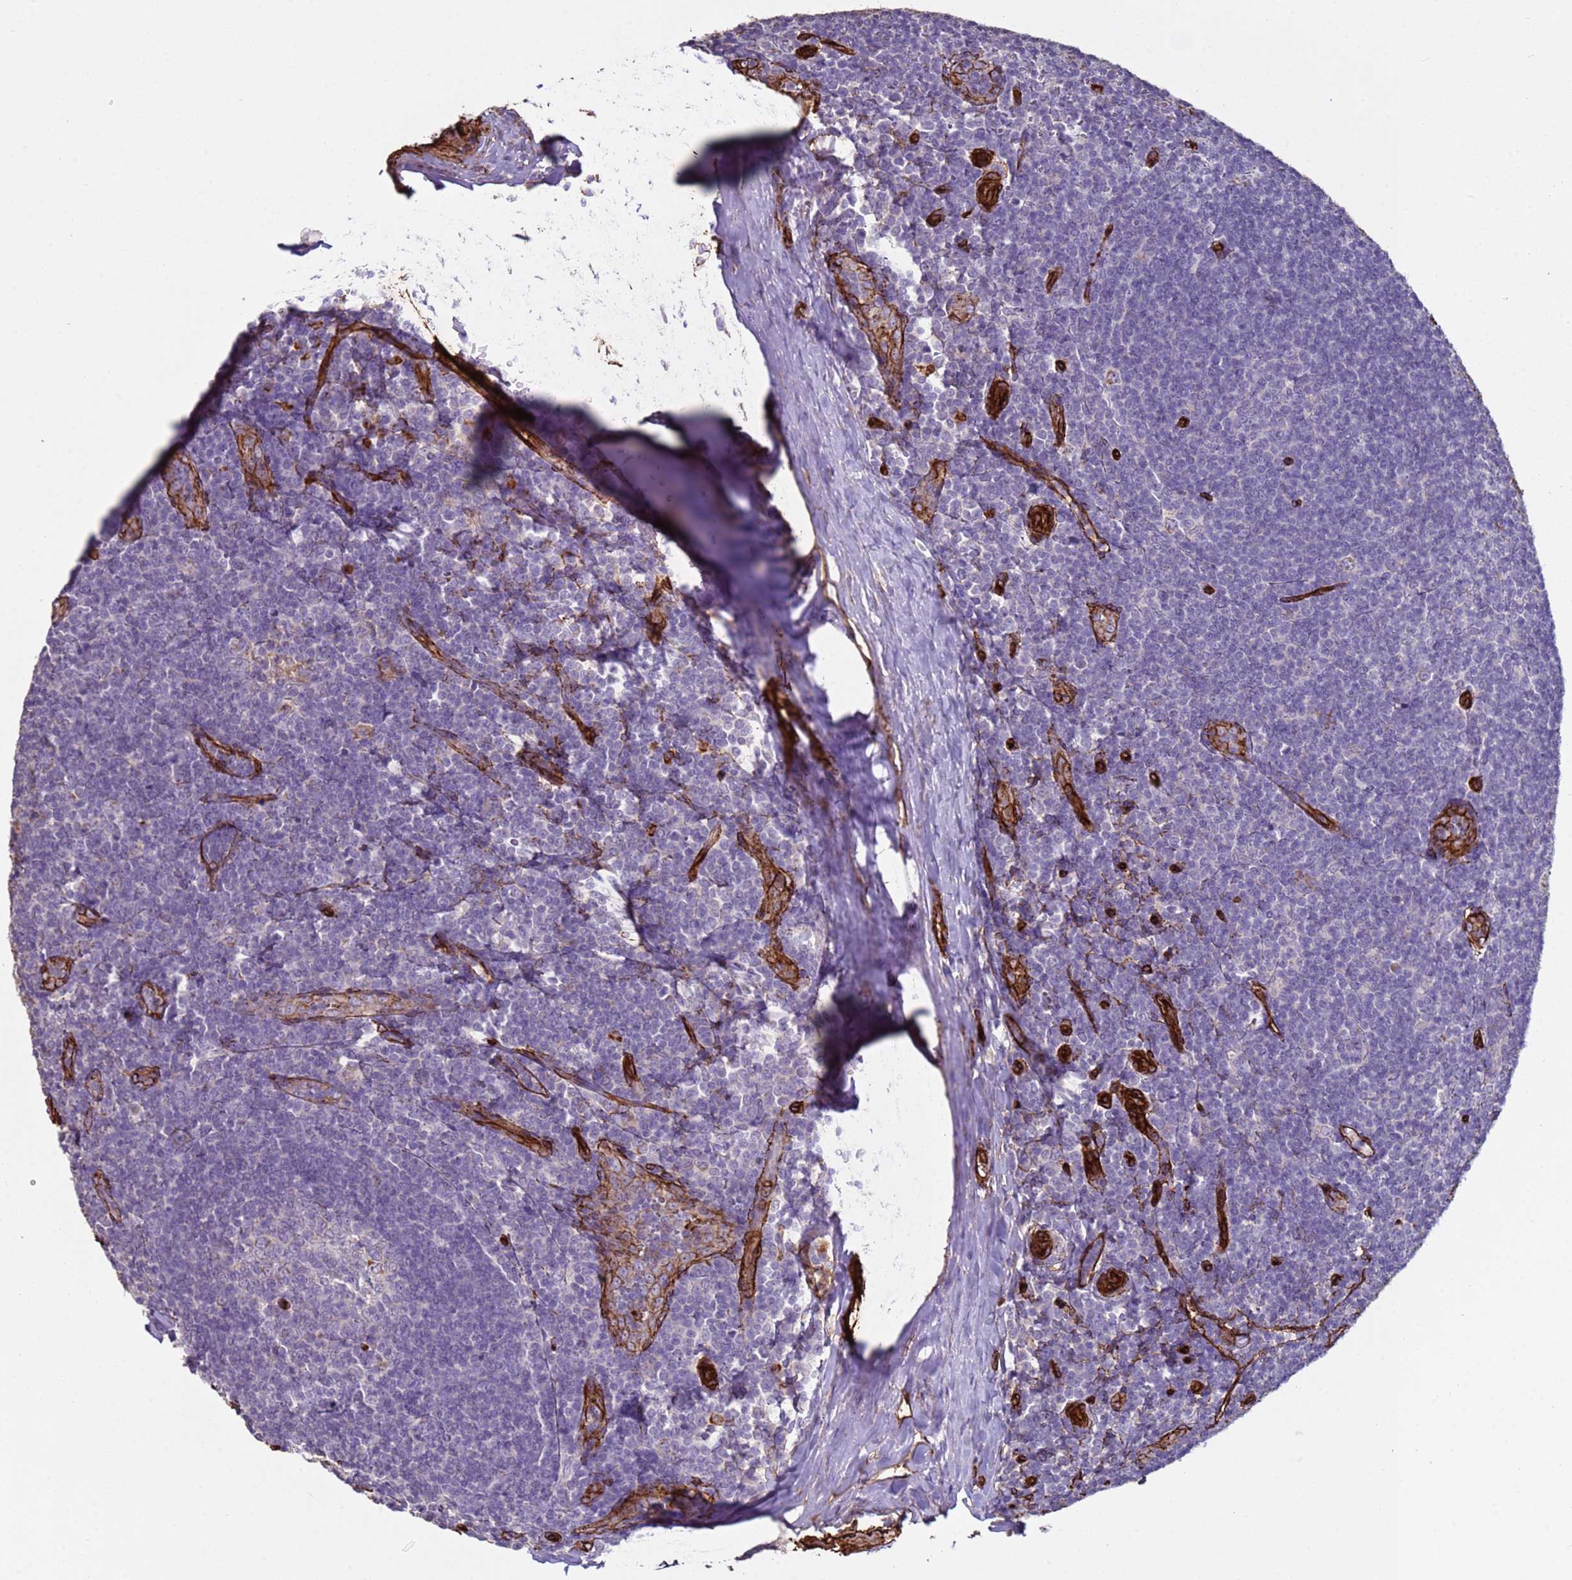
{"staining": {"intensity": "negative", "quantity": "none", "location": "none"}, "tissue": "tonsil", "cell_type": "Germinal center cells", "image_type": "normal", "snomed": [{"axis": "morphology", "description": "Normal tissue, NOS"}, {"axis": "topography", "description": "Tonsil"}], "caption": "The immunohistochemistry (IHC) micrograph has no significant positivity in germinal center cells of tonsil. (Brightfield microscopy of DAB (3,3'-diaminobenzidine) immunohistochemistry at high magnification).", "gene": "GASK1A", "patient": {"sex": "male", "age": 27}}